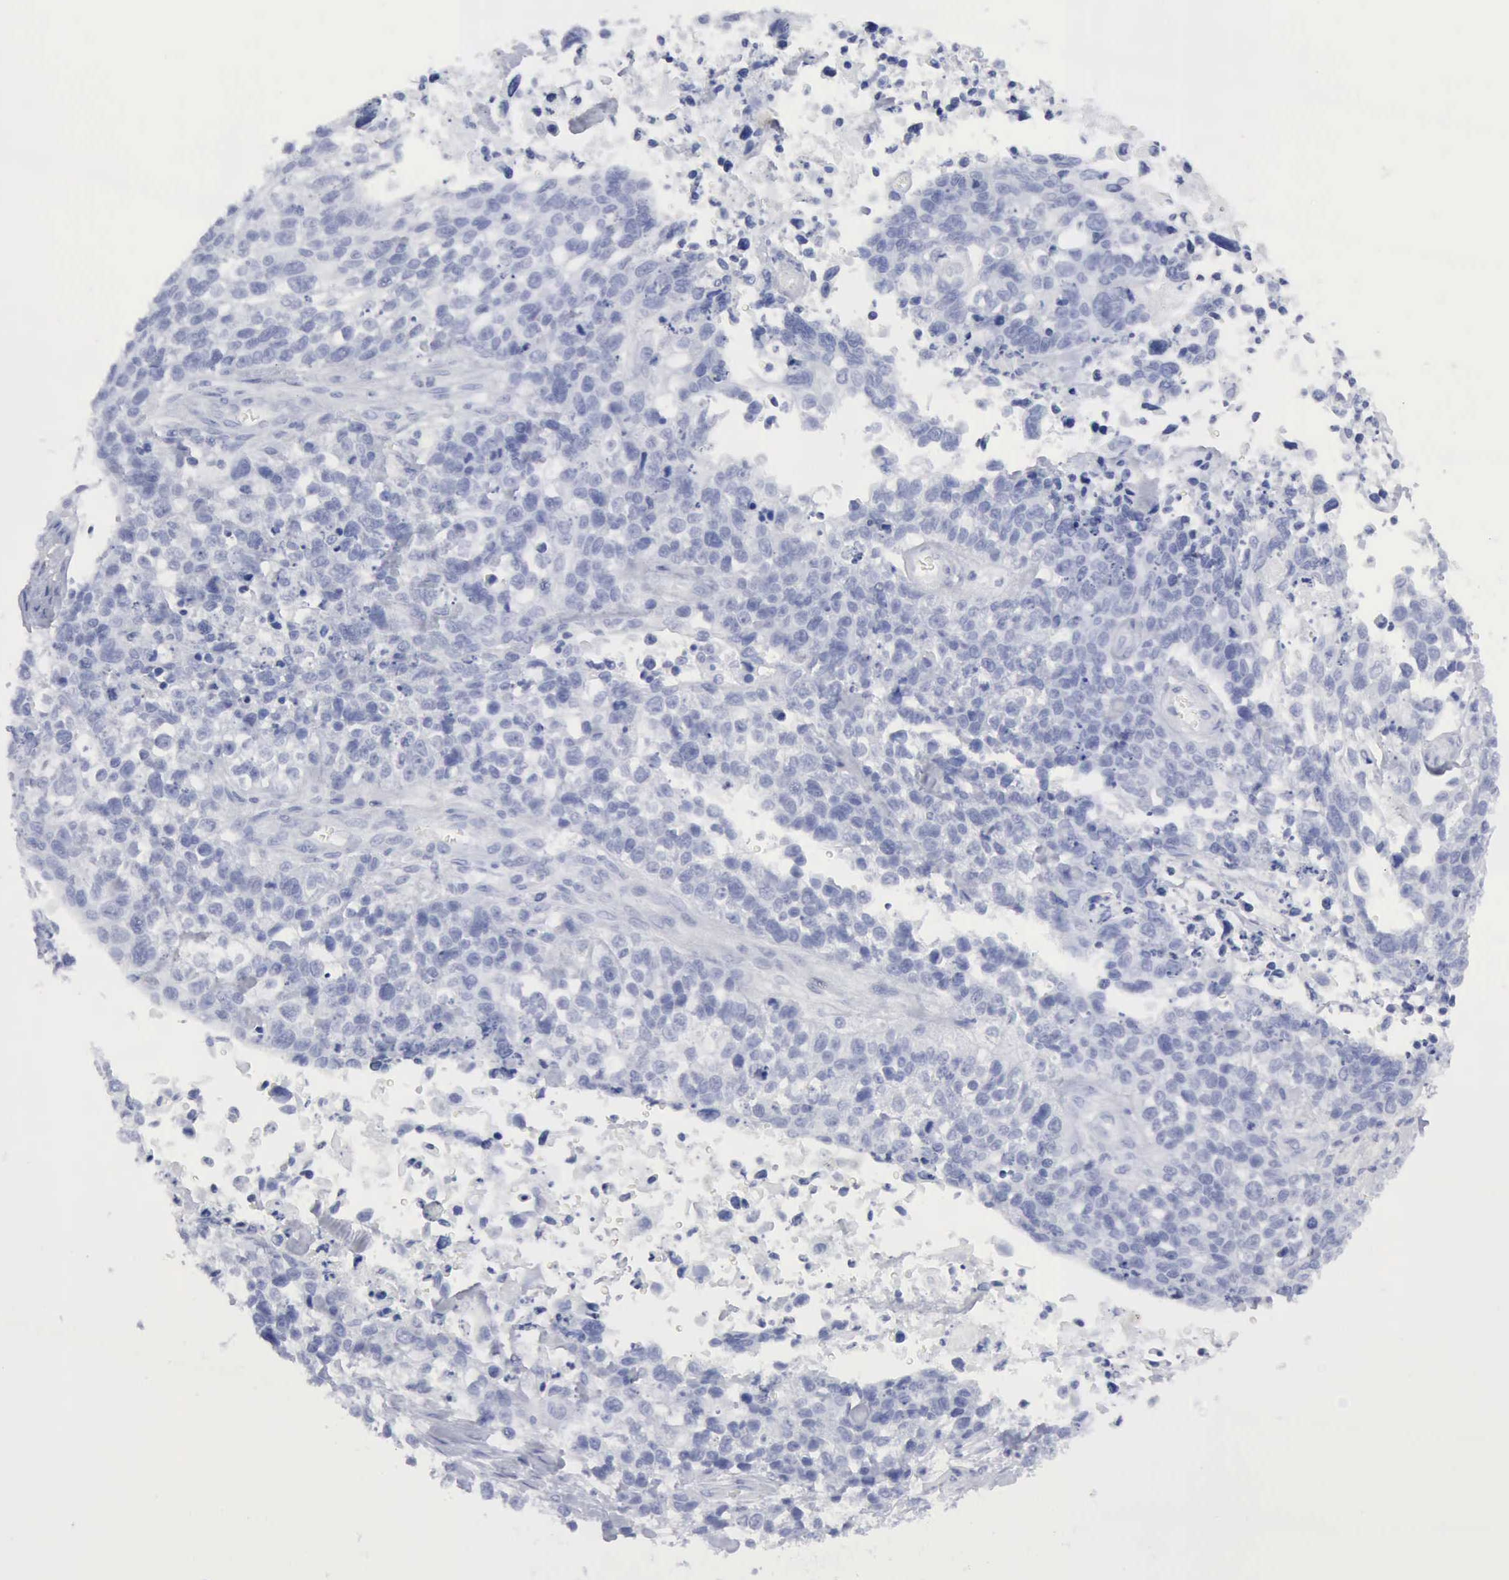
{"staining": {"intensity": "negative", "quantity": "none", "location": "none"}, "tissue": "lung cancer", "cell_type": "Tumor cells", "image_type": "cancer", "snomed": [{"axis": "morphology", "description": "Squamous cell carcinoma, NOS"}, {"axis": "topography", "description": "Lymph node"}, {"axis": "topography", "description": "Lung"}], "caption": "A histopathology image of lung cancer stained for a protein shows no brown staining in tumor cells.", "gene": "CMA1", "patient": {"sex": "male", "age": 74}}